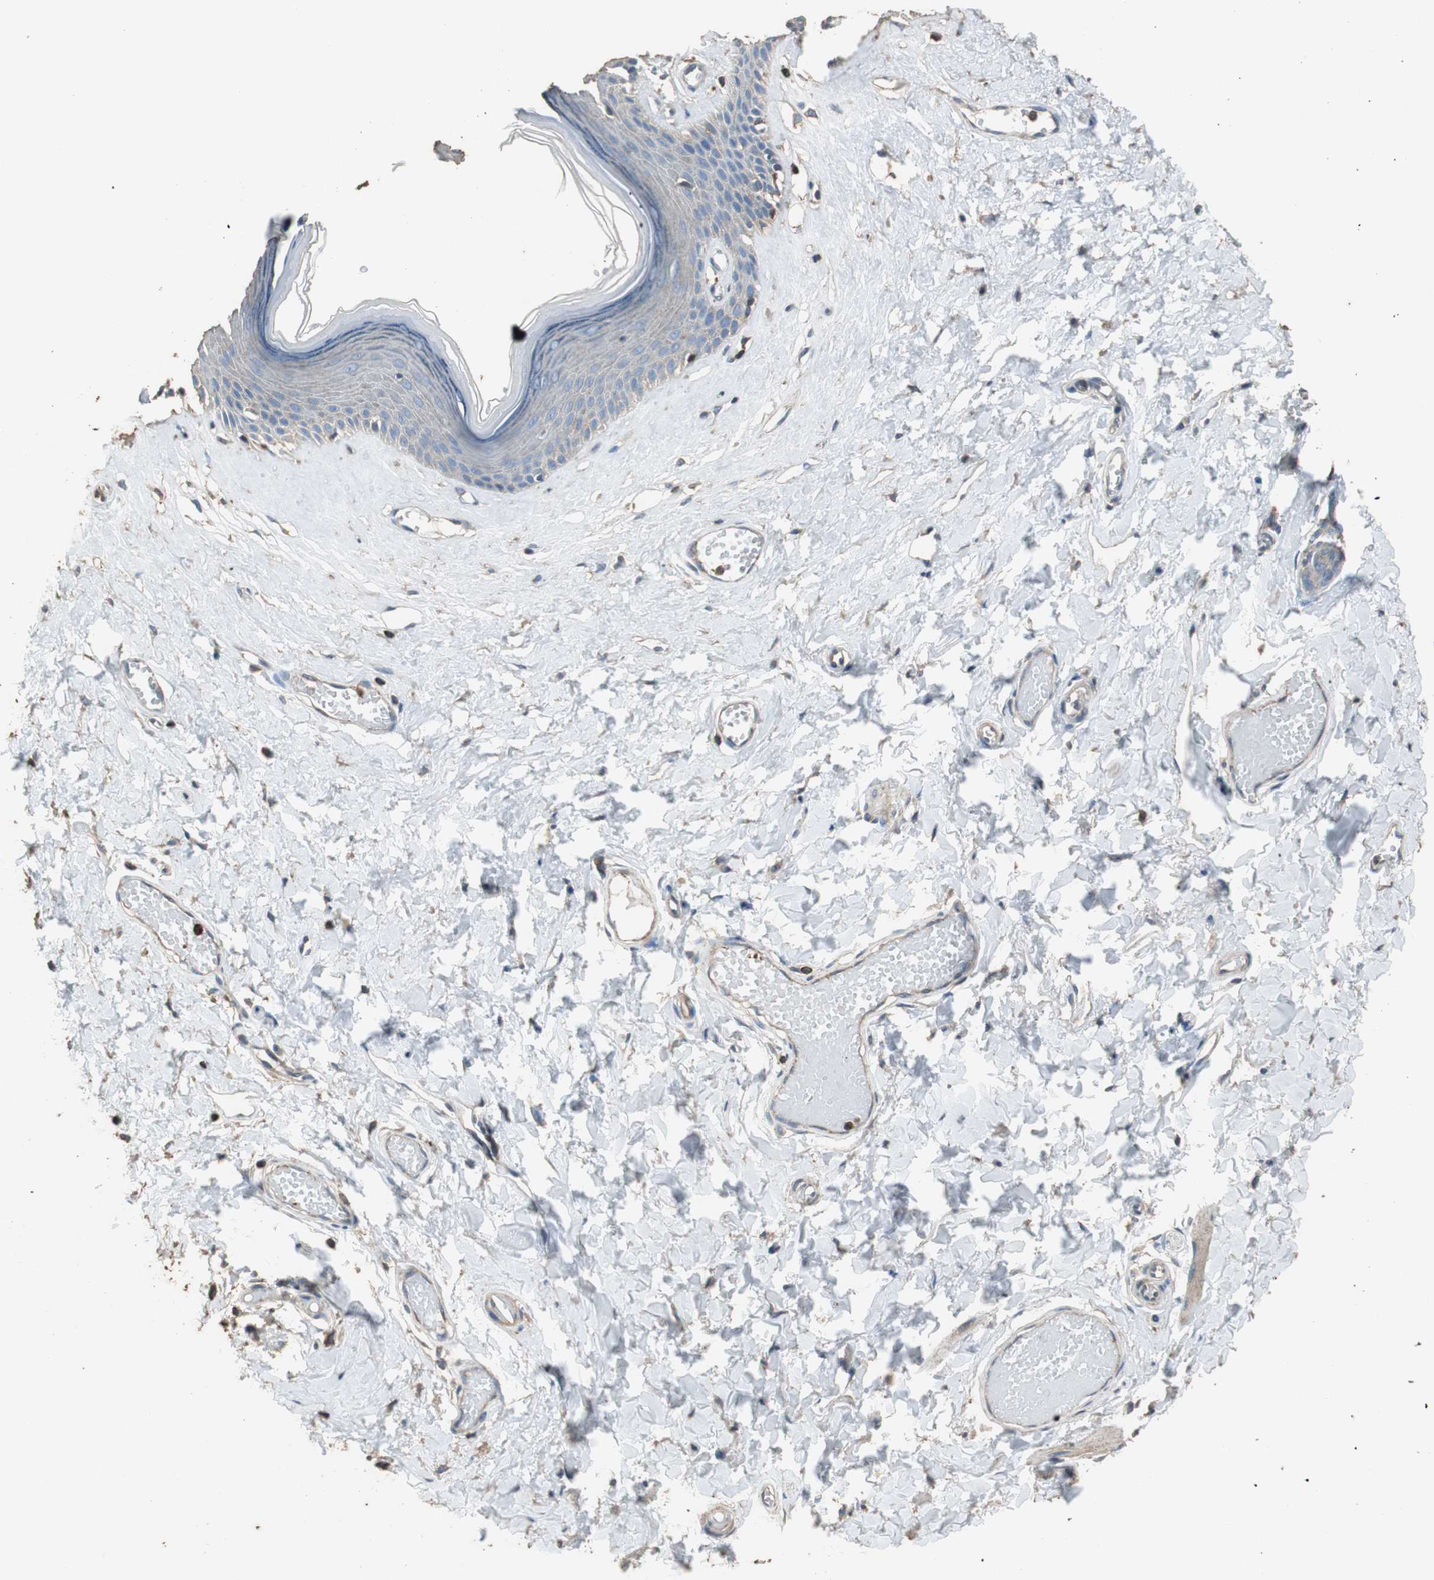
{"staining": {"intensity": "weak", "quantity": ">75%", "location": "cytoplasmic/membranous"}, "tissue": "skin", "cell_type": "Epidermal cells", "image_type": "normal", "snomed": [{"axis": "morphology", "description": "Normal tissue, NOS"}, {"axis": "morphology", "description": "Inflammation, NOS"}, {"axis": "topography", "description": "Vulva"}], "caption": "Human skin stained with a brown dye reveals weak cytoplasmic/membranous positive expression in approximately >75% of epidermal cells.", "gene": "PRKRA", "patient": {"sex": "female", "age": 84}}